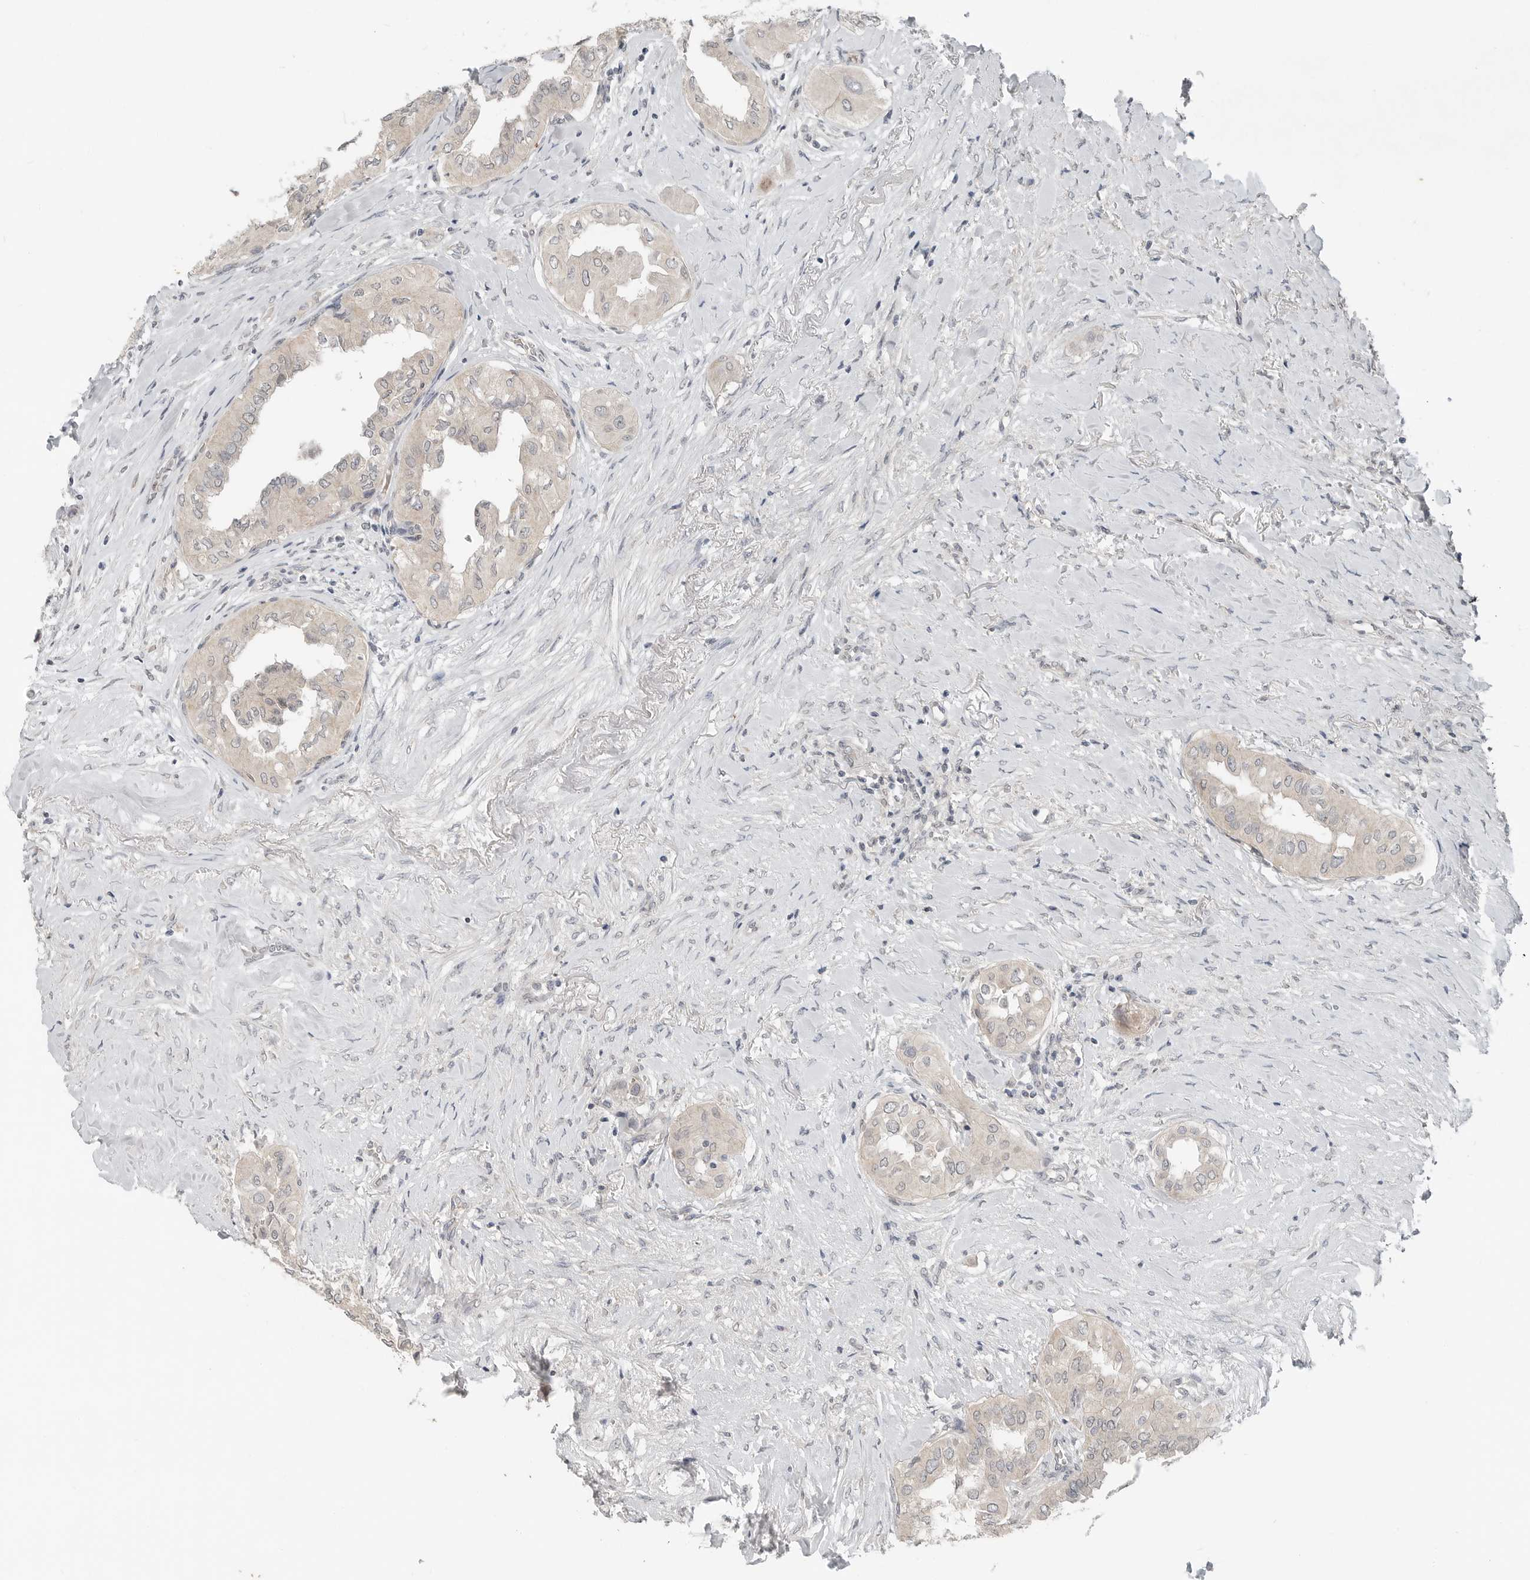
{"staining": {"intensity": "weak", "quantity": "<25%", "location": "cytoplasmic/membranous"}, "tissue": "thyroid cancer", "cell_type": "Tumor cells", "image_type": "cancer", "snomed": [{"axis": "morphology", "description": "Papillary adenocarcinoma, NOS"}, {"axis": "topography", "description": "Thyroid gland"}], "caption": "Immunohistochemistry (IHC) image of papillary adenocarcinoma (thyroid) stained for a protein (brown), which exhibits no positivity in tumor cells.", "gene": "FCRLB", "patient": {"sex": "female", "age": 59}}